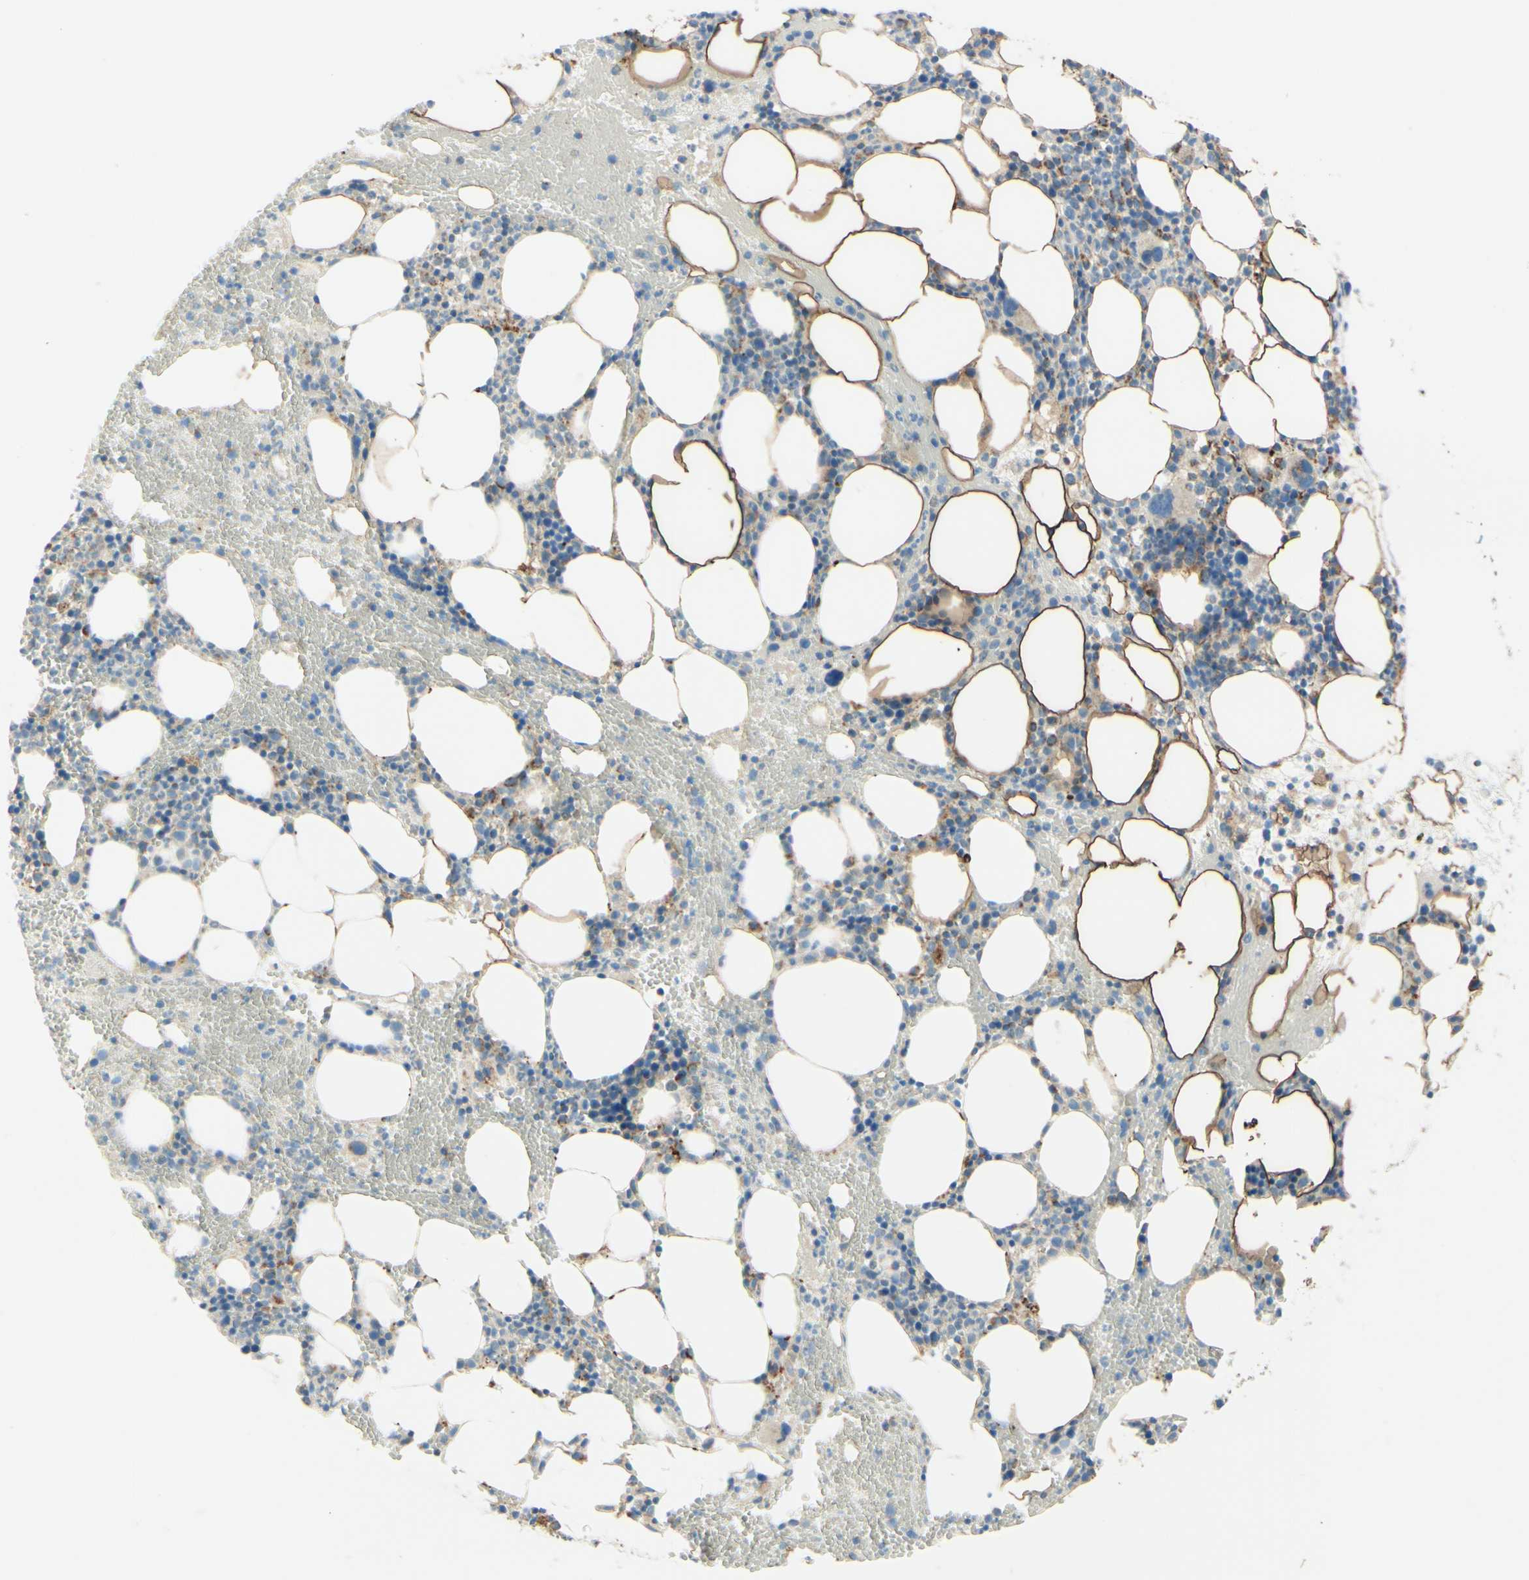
{"staining": {"intensity": "moderate", "quantity": "<25%", "location": "cytoplasmic/membranous"}, "tissue": "bone marrow", "cell_type": "Hematopoietic cells", "image_type": "normal", "snomed": [{"axis": "morphology", "description": "Normal tissue, NOS"}, {"axis": "morphology", "description": "Inflammation, NOS"}, {"axis": "topography", "description": "Bone marrow"}], "caption": "Immunohistochemical staining of benign human bone marrow shows moderate cytoplasmic/membranous protein positivity in approximately <25% of hematopoietic cells.", "gene": "ARMC10", "patient": {"sex": "female", "age": 79}}